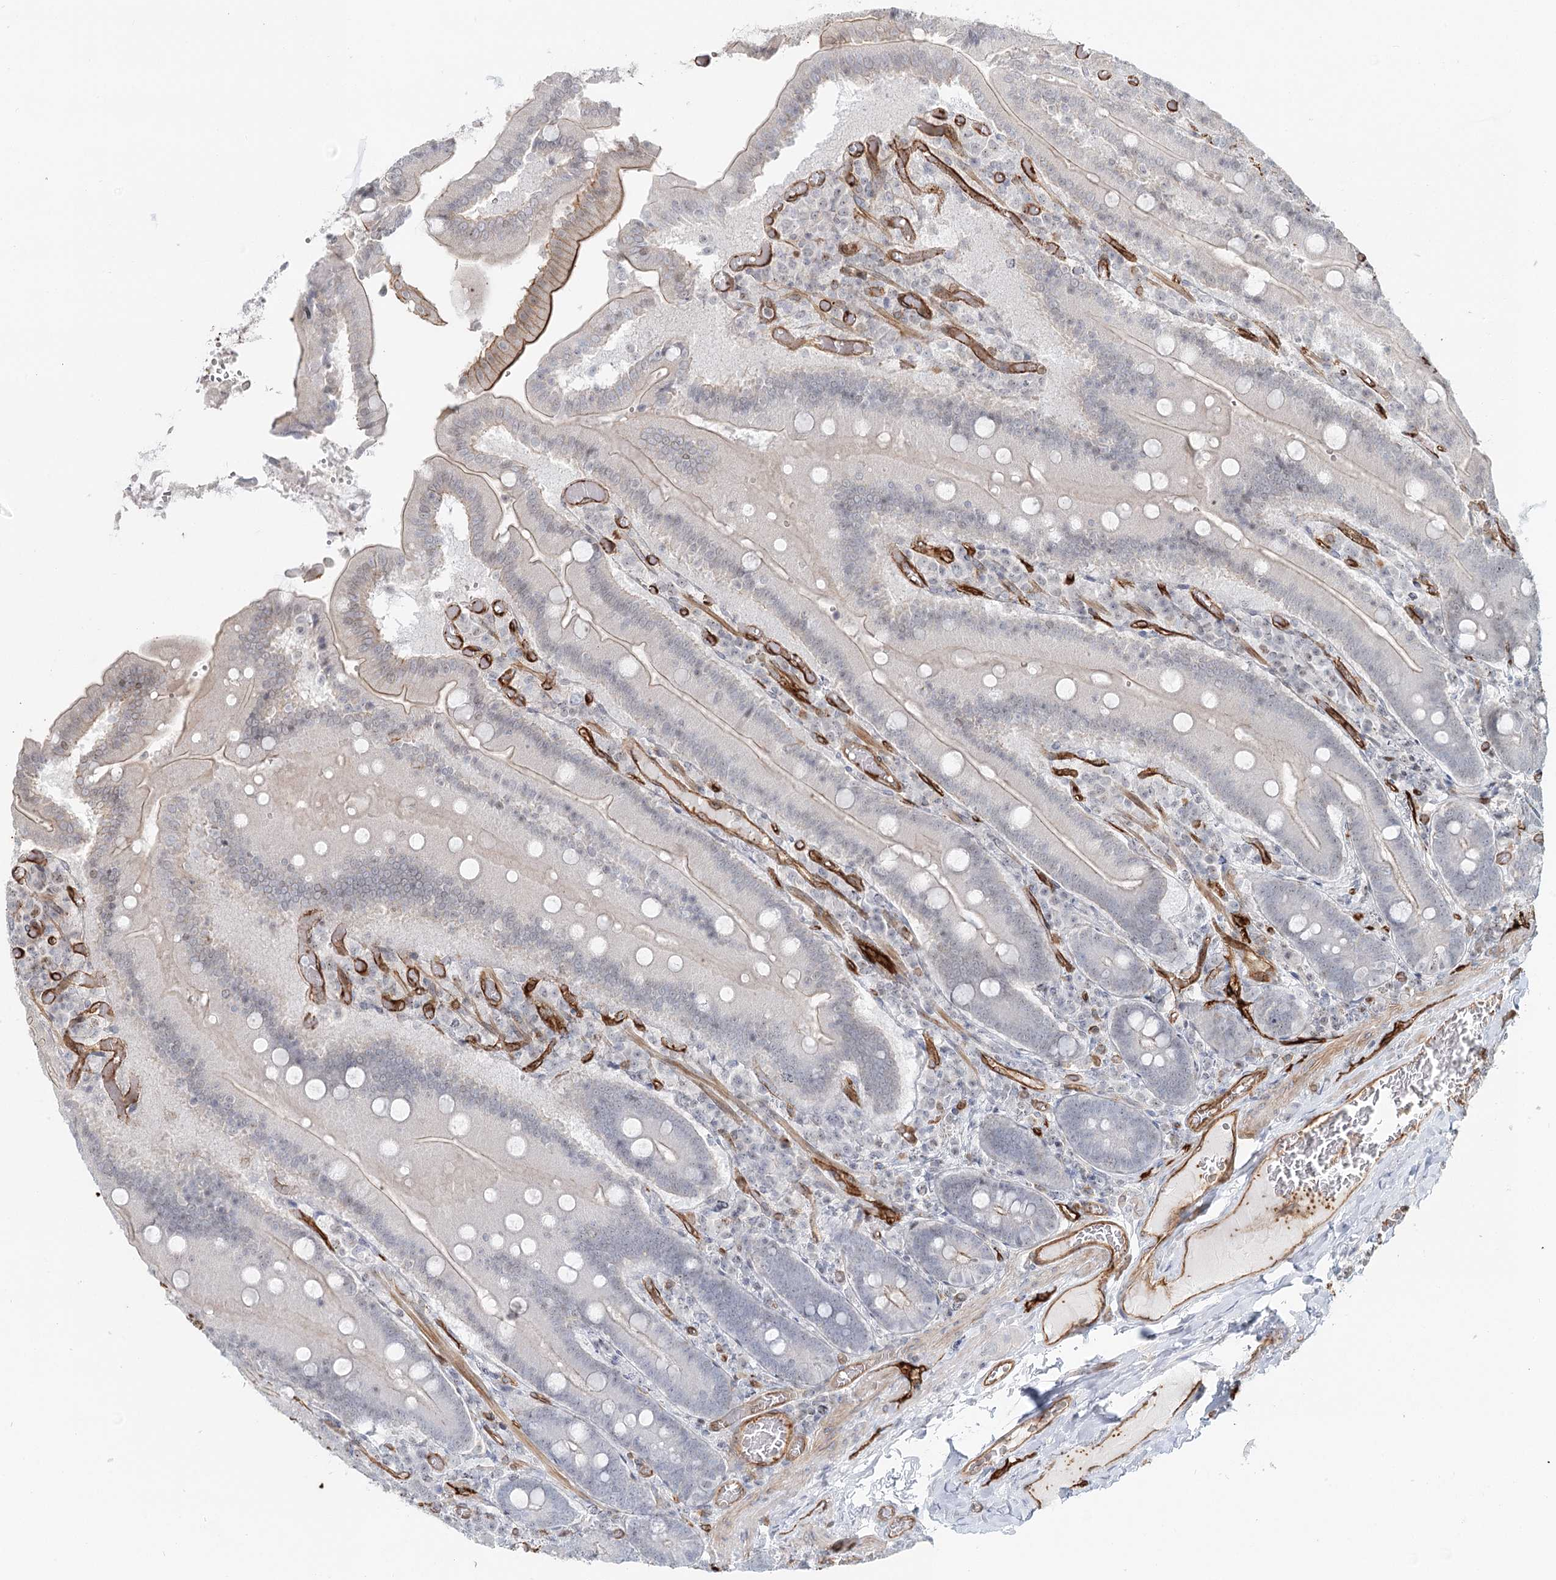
{"staining": {"intensity": "moderate", "quantity": "<25%", "location": "cytoplasmic/membranous"}, "tissue": "duodenum", "cell_type": "Glandular cells", "image_type": "normal", "snomed": [{"axis": "morphology", "description": "Normal tissue, NOS"}, {"axis": "topography", "description": "Duodenum"}], "caption": "Moderate cytoplasmic/membranous protein staining is appreciated in about <25% of glandular cells in duodenum. Nuclei are stained in blue.", "gene": "ZFYVE28", "patient": {"sex": "female", "age": 62}}